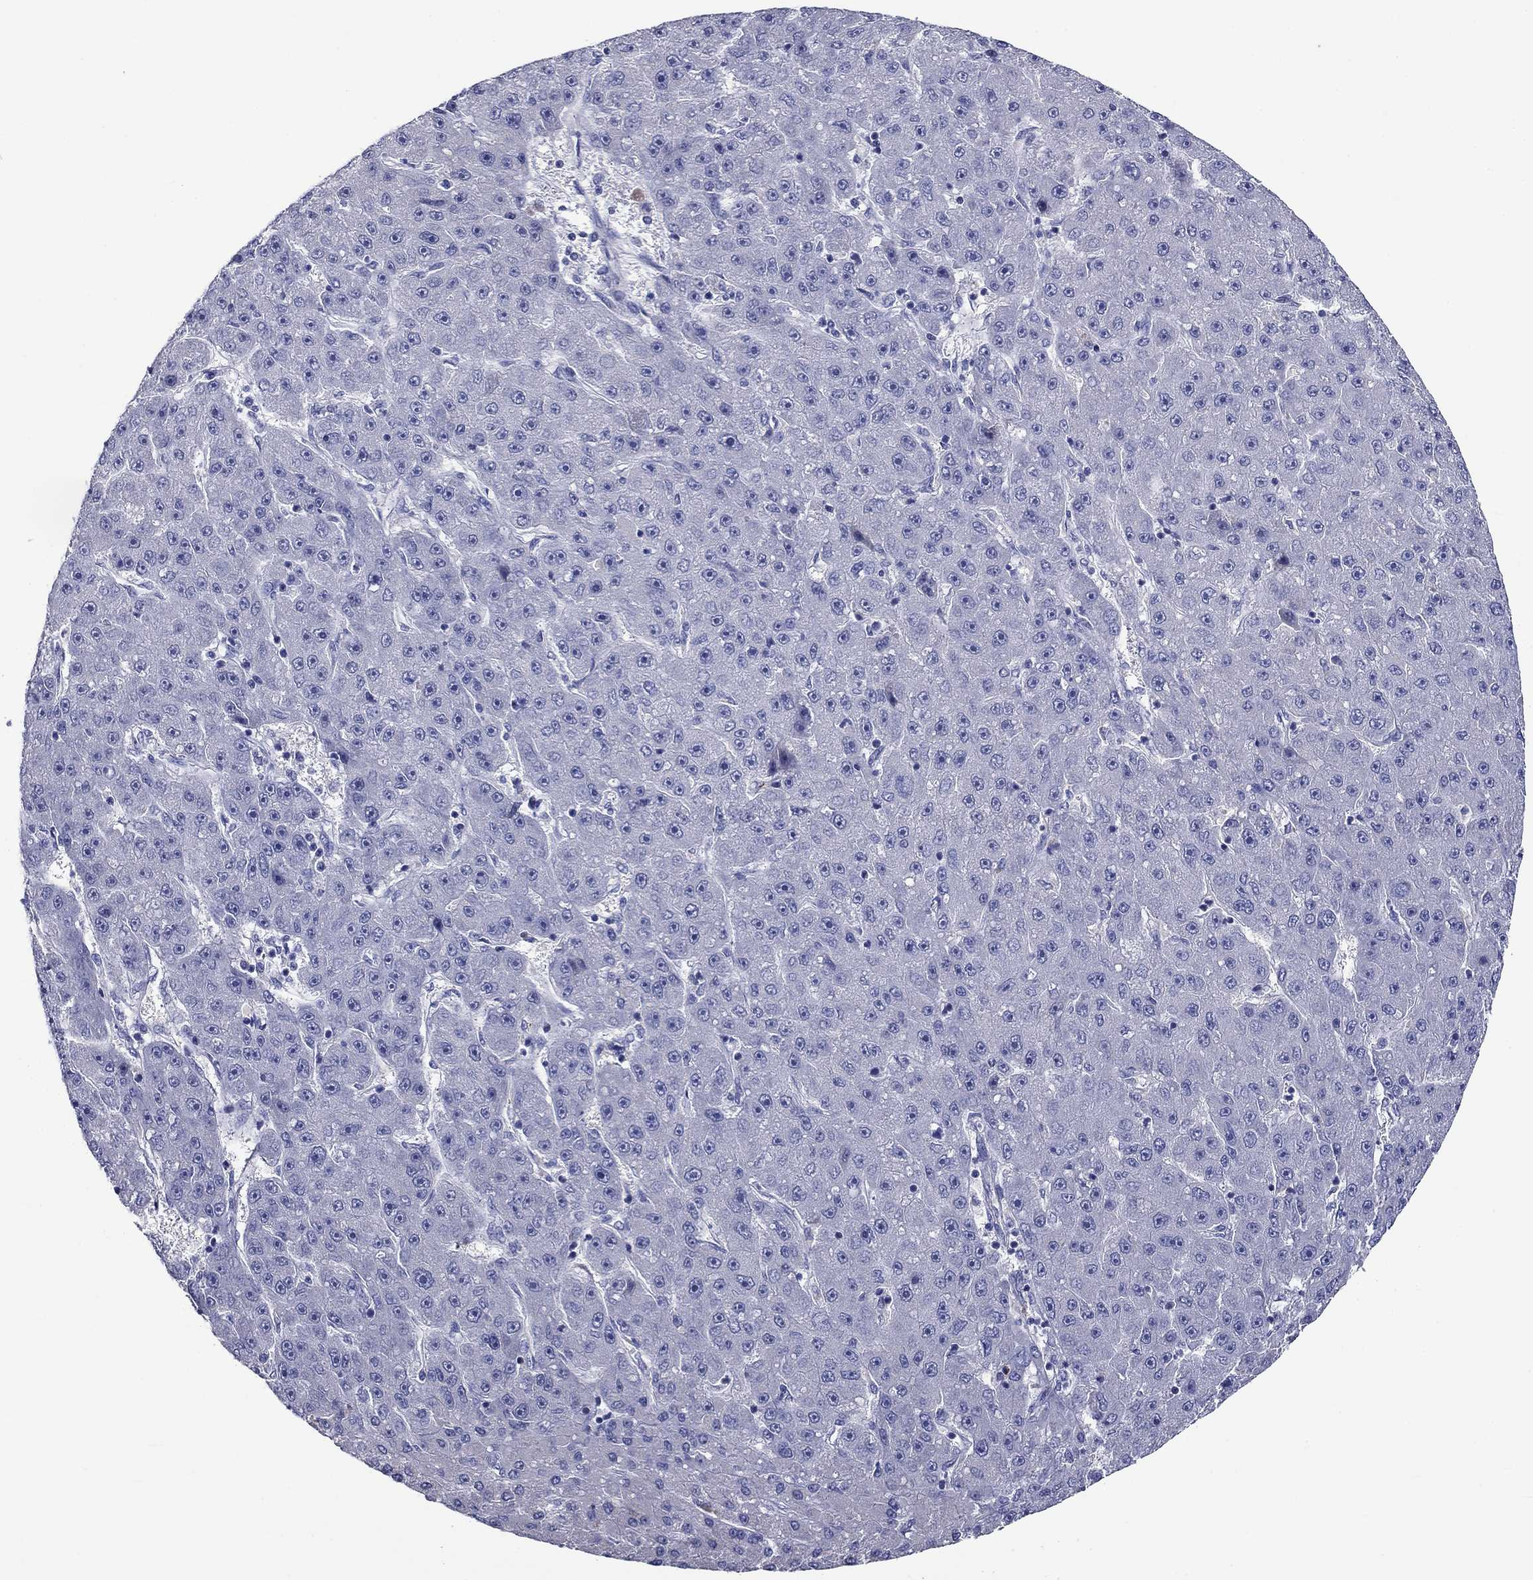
{"staining": {"intensity": "negative", "quantity": "none", "location": "none"}, "tissue": "liver cancer", "cell_type": "Tumor cells", "image_type": "cancer", "snomed": [{"axis": "morphology", "description": "Carcinoma, Hepatocellular, NOS"}, {"axis": "topography", "description": "Liver"}], "caption": "High power microscopy micrograph of an immunohistochemistry (IHC) photomicrograph of liver cancer, revealing no significant expression in tumor cells.", "gene": "CNDP1", "patient": {"sex": "male", "age": 67}}